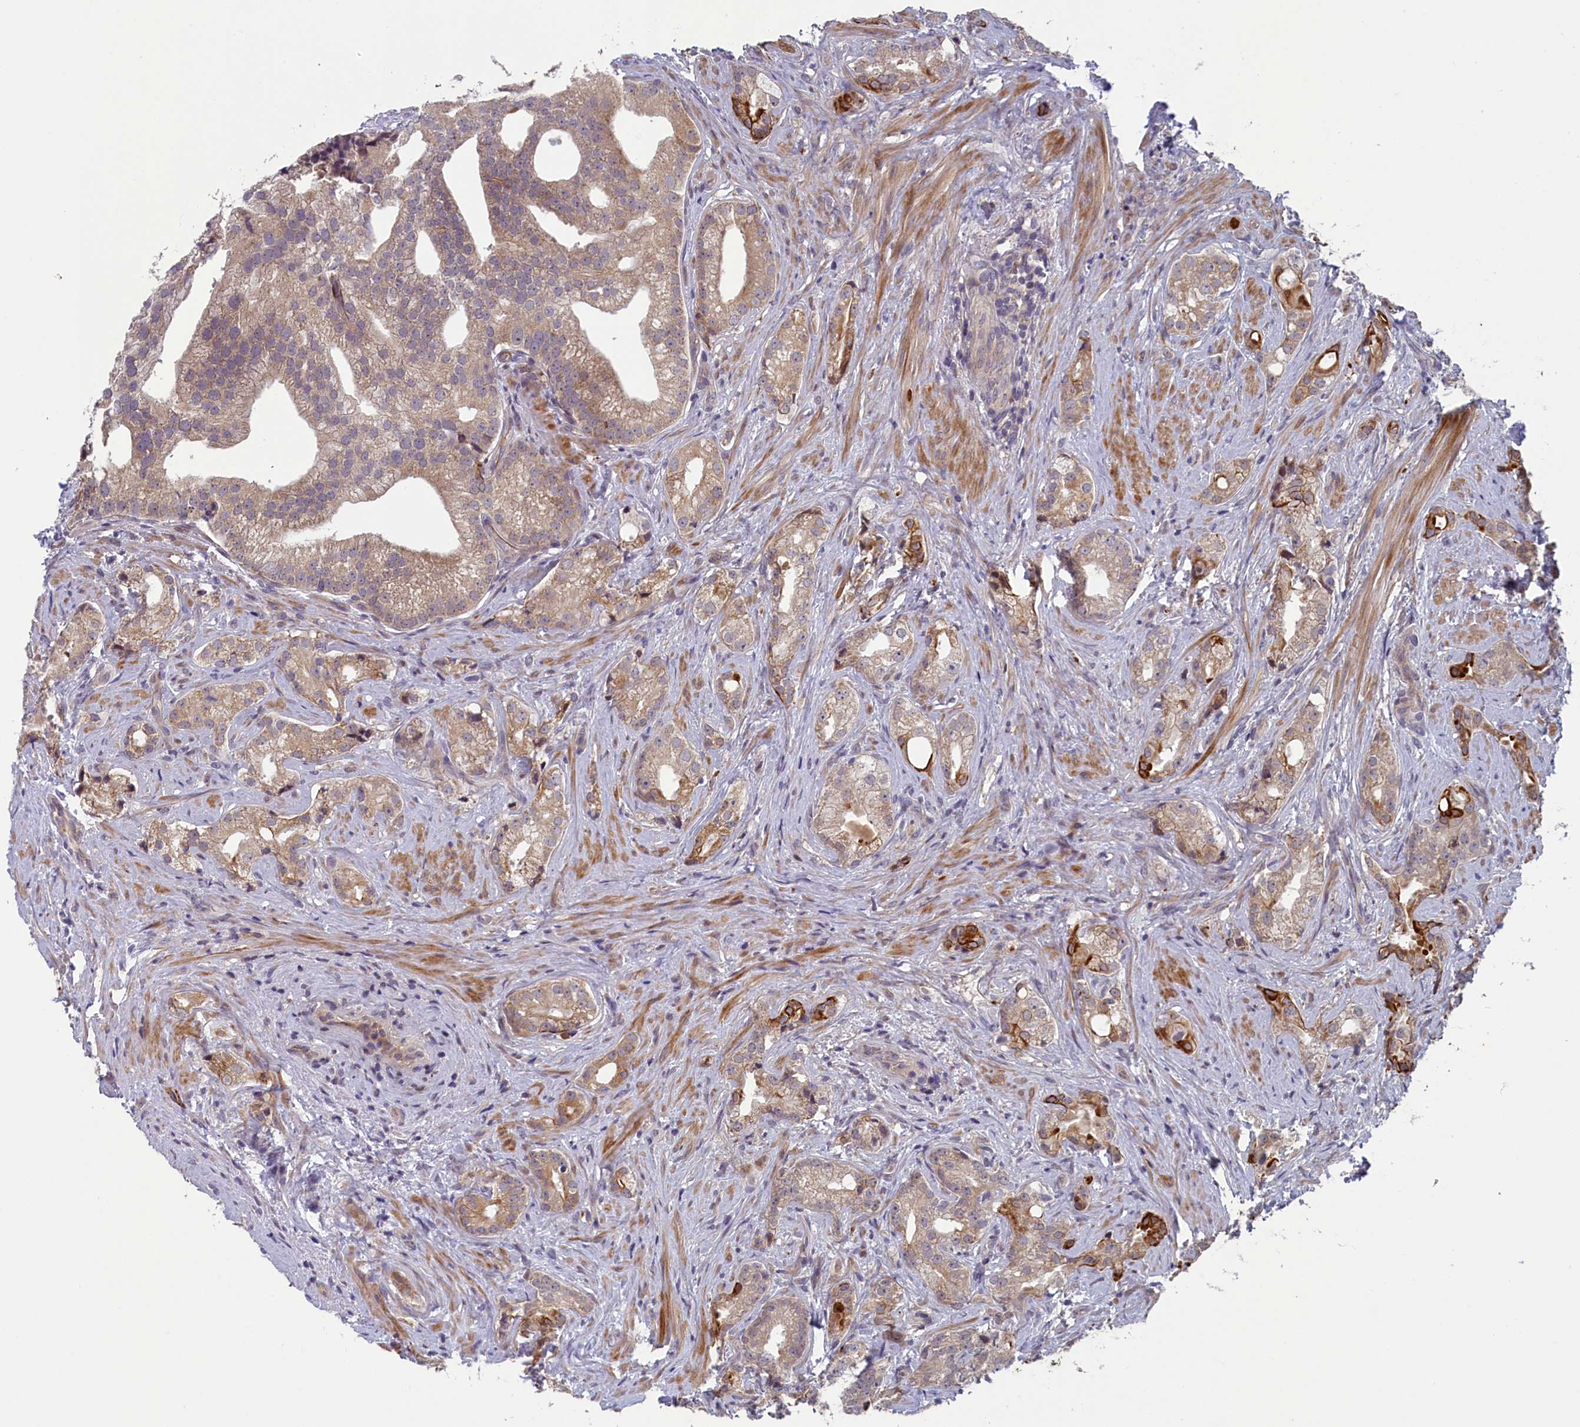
{"staining": {"intensity": "weak", "quantity": ">75%", "location": "cytoplasmic/membranous"}, "tissue": "prostate cancer", "cell_type": "Tumor cells", "image_type": "cancer", "snomed": [{"axis": "morphology", "description": "Adenocarcinoma, Low grade"}, {"axis": "topography", "description": "Prostate"}], "caption": "Prostate cancer (low-grade adenocarcinoma) stained with DAB immunohistochemistry (IHC) displays low levels of weak cytoplasmic/membranous expression in approximately >75% of tumor cells.", "gene": "ANKRD39", "patient": {"sex": "male", "age": 71}}